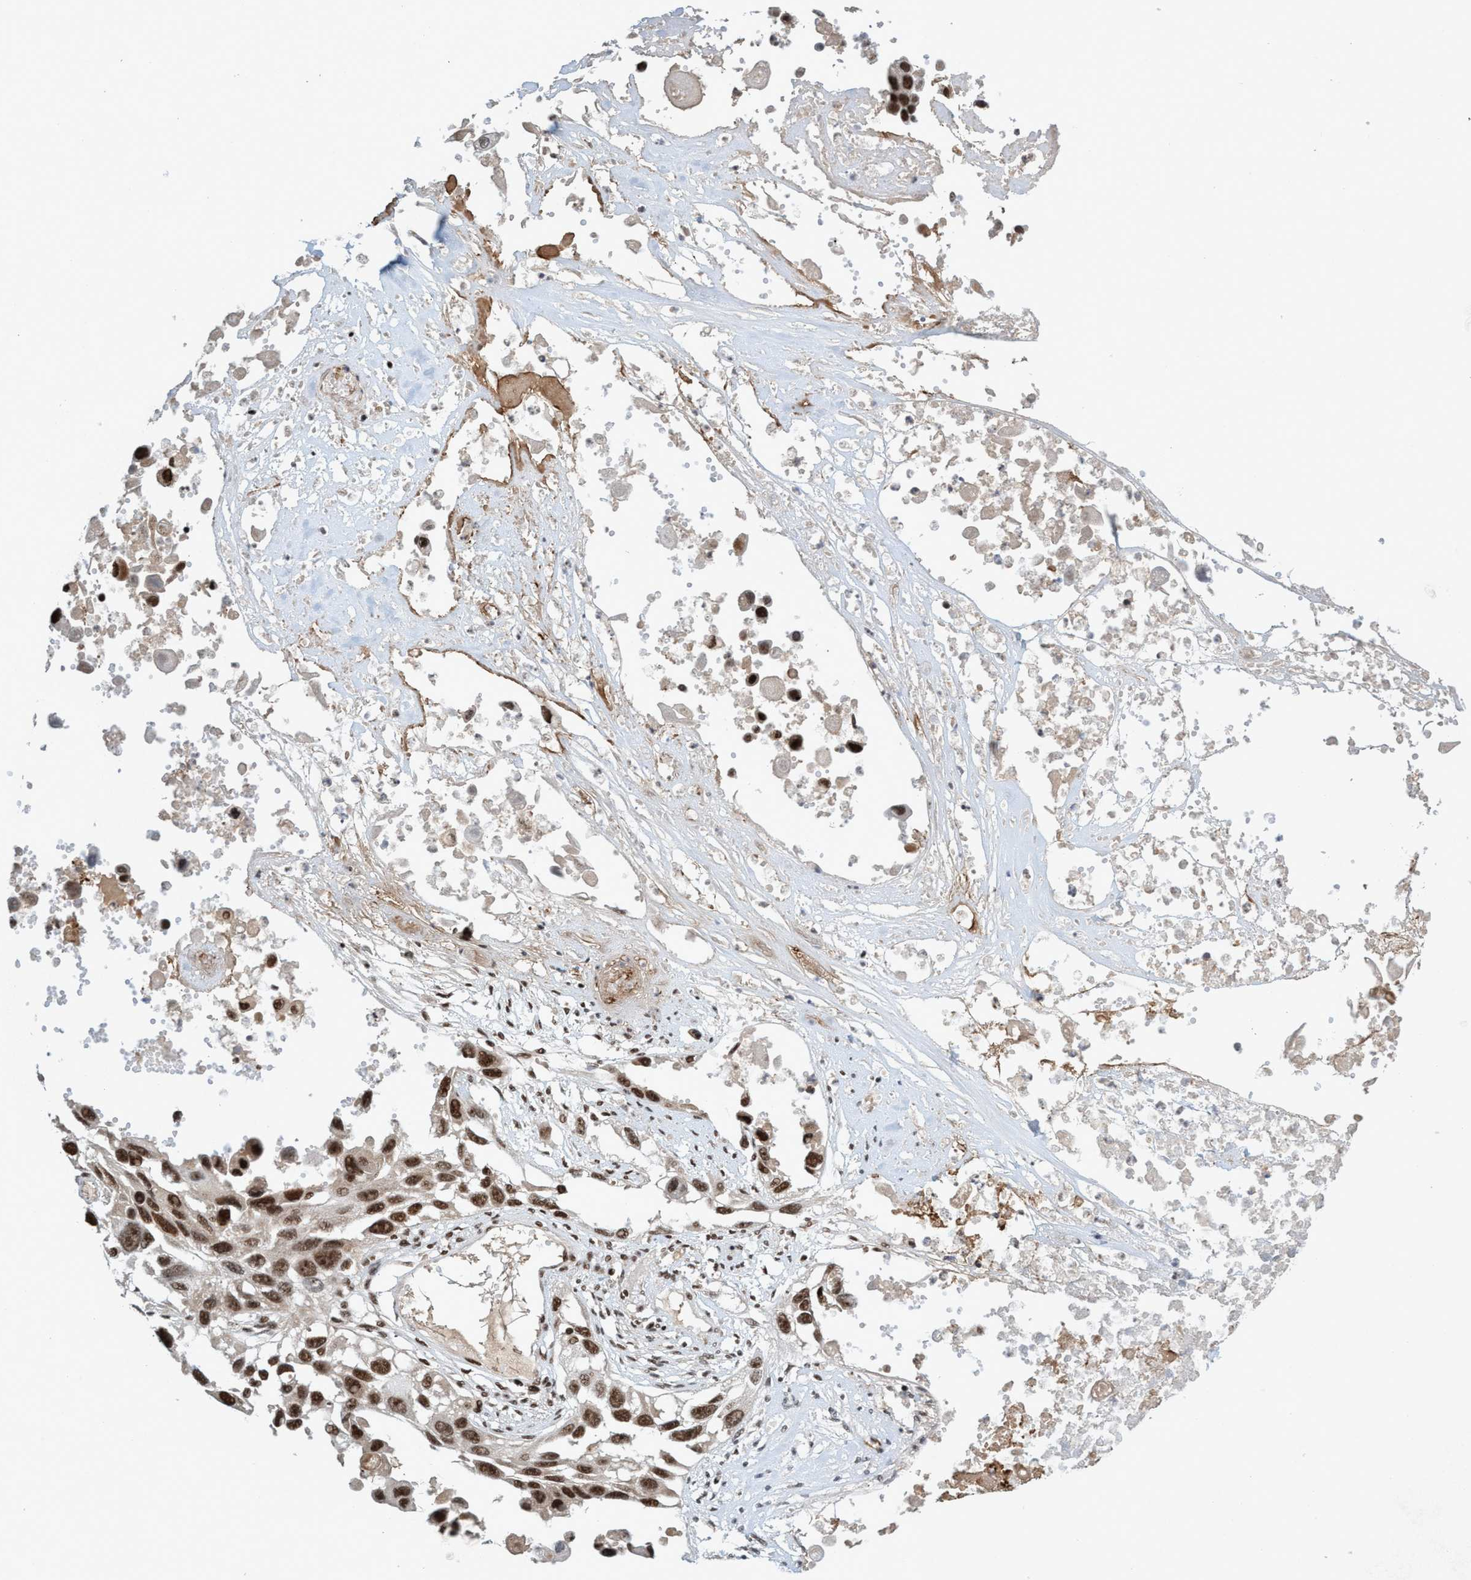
{"staining": {"intensity": "strong", "quantity": ">75%", "location": "nuclear"}, "tissue": "lung cancer", "cell_type": "Tumor cells", "image_type": "cancer", "snomed": [{"axis": "morphology", "description": "Squamous cell carcinoma, NOS"}, {"axis": "topography", "description": "Lung"}], "caption": "Immunohistochemical staining of lung squamous cell carcinoma reveals high levels of strong nuclear protein staining in approximately >75% of tumor cells.", "gene": "SMCR8", "patient": {"sex": "male", "age": 71}}